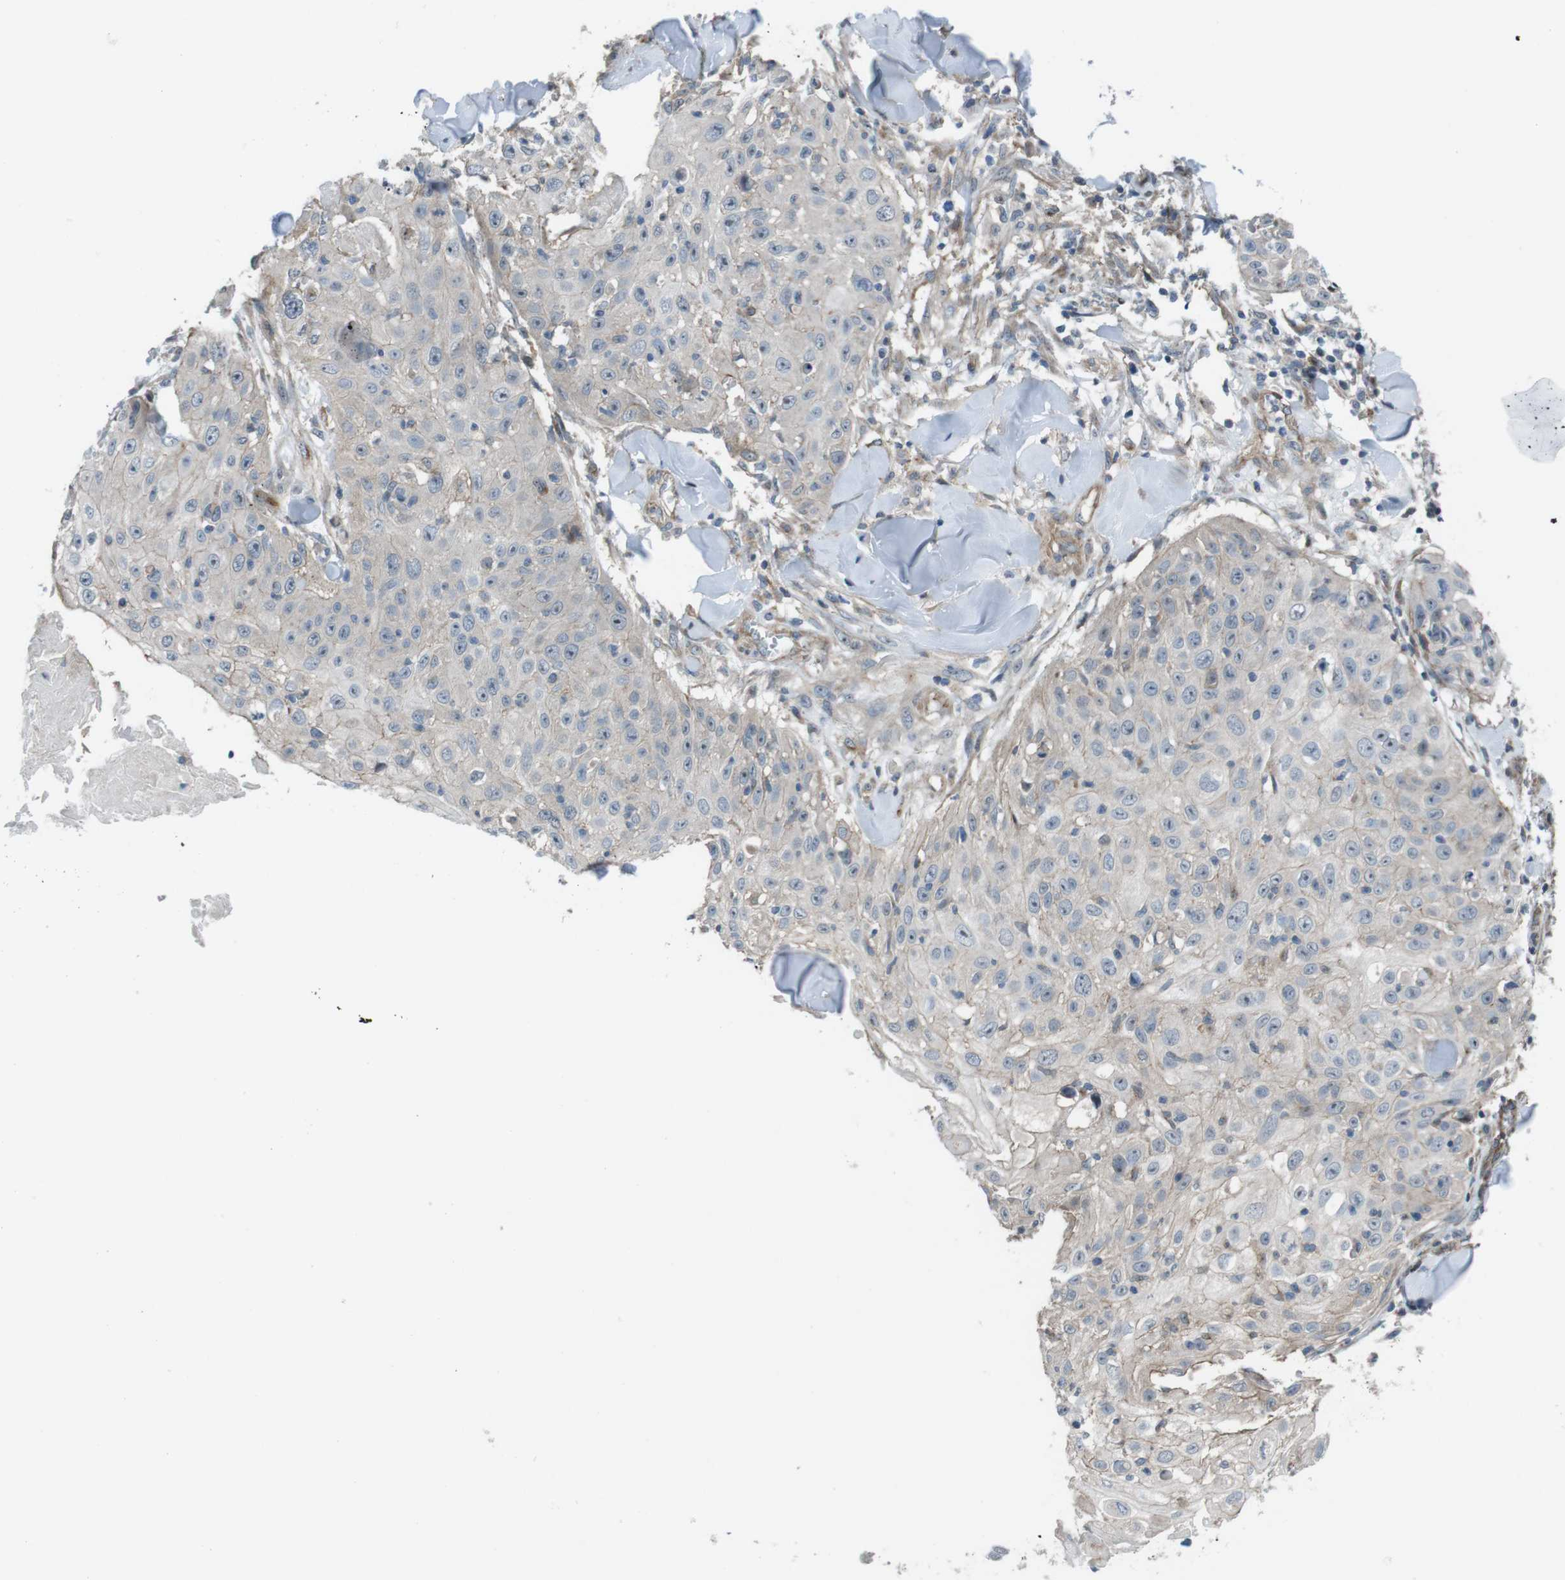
{"staining": {"intensity": "negative", "quantity": "none", "location": "none"}, "tissue": "skin cancer", "cell_type": "Tumor cells", "image_type": "cancer", "snomed": [{"axis": "morphology", "description": "Squamous cell carcinoma, NOS"}, {"axis": "topography", "description": "Skin"}], "caption": "Histopathology image shows no protein staining in tumor cells of skin squamous cell carcinoma tissue.", "gene": "FAM174B", "patient": {"sex": "male", "age": 86}}